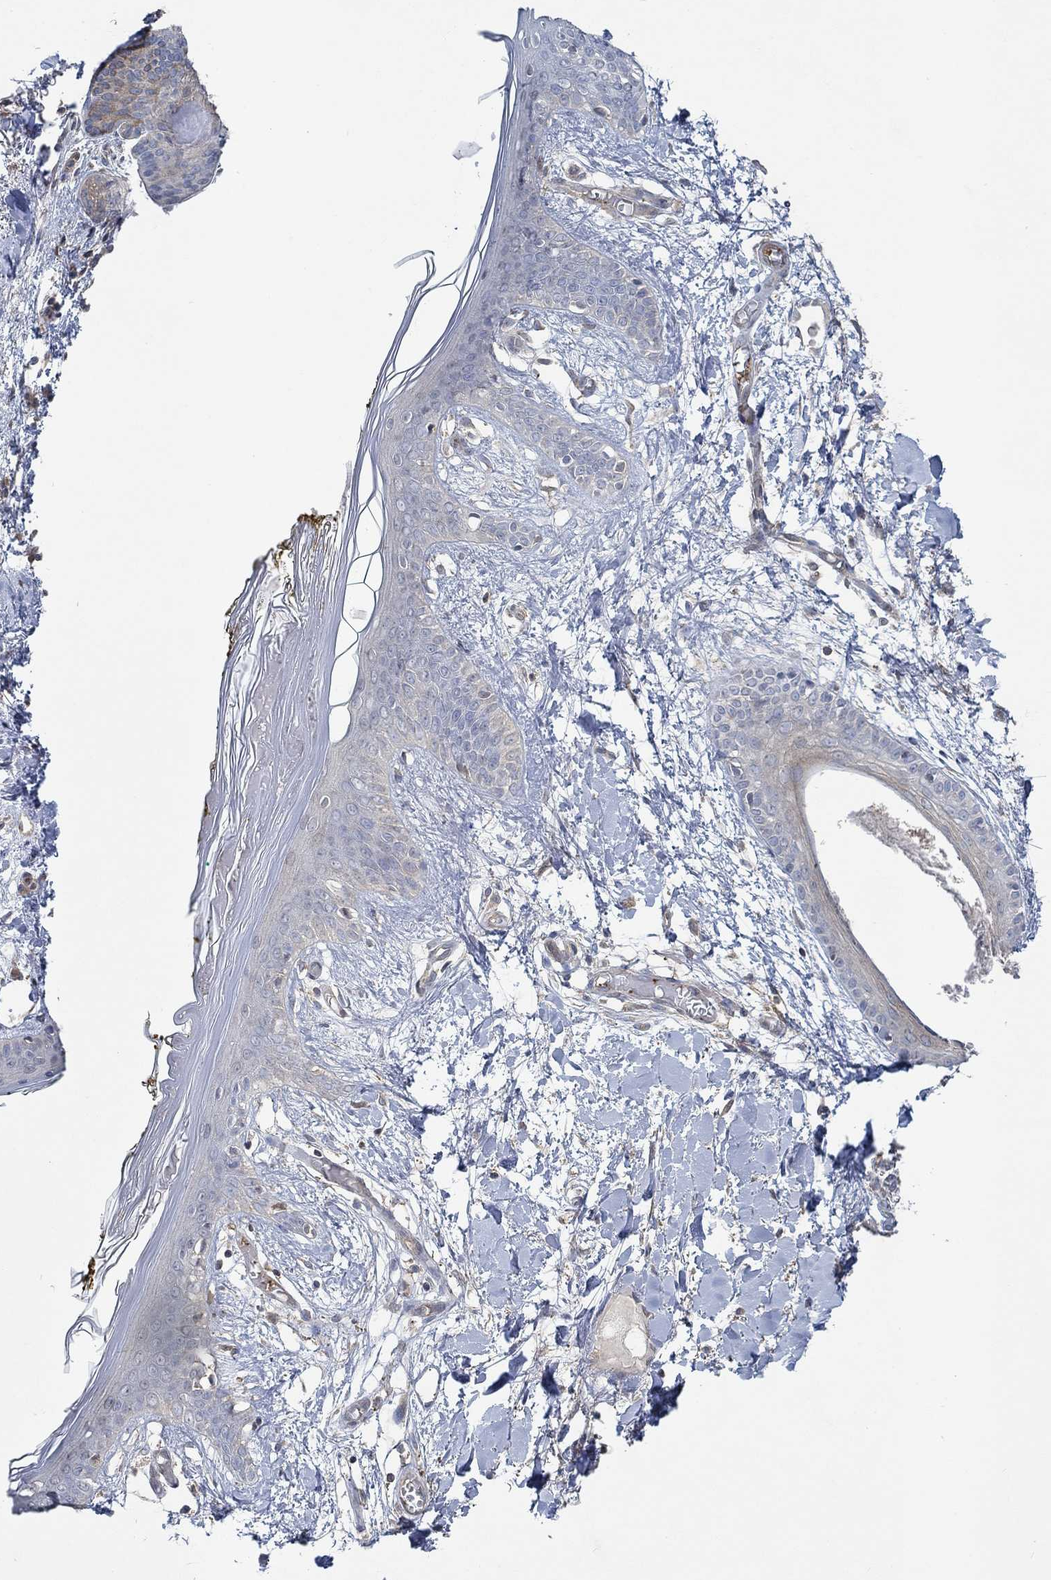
{"staining": {"intensity": "negative", "quantity": "none", "location": "none"}, "tissue": "skin", "cell_type": "Fibroblasts", "image_type": "normal", "snomed": [{"axis": "morphology", "description": "Normal tissue, NOS"}, {"axis": "topography", "description": "Skin"}], "caption": "DAB immunohistochemical staining of benign skin displays no significant positivity in fibroblasts. (Brightfield microscopy of DAB immunohistochemistry (IHC) at high magnification).", "gene": "MTHFR", "patient": {"sex": "female", "age": 34}}